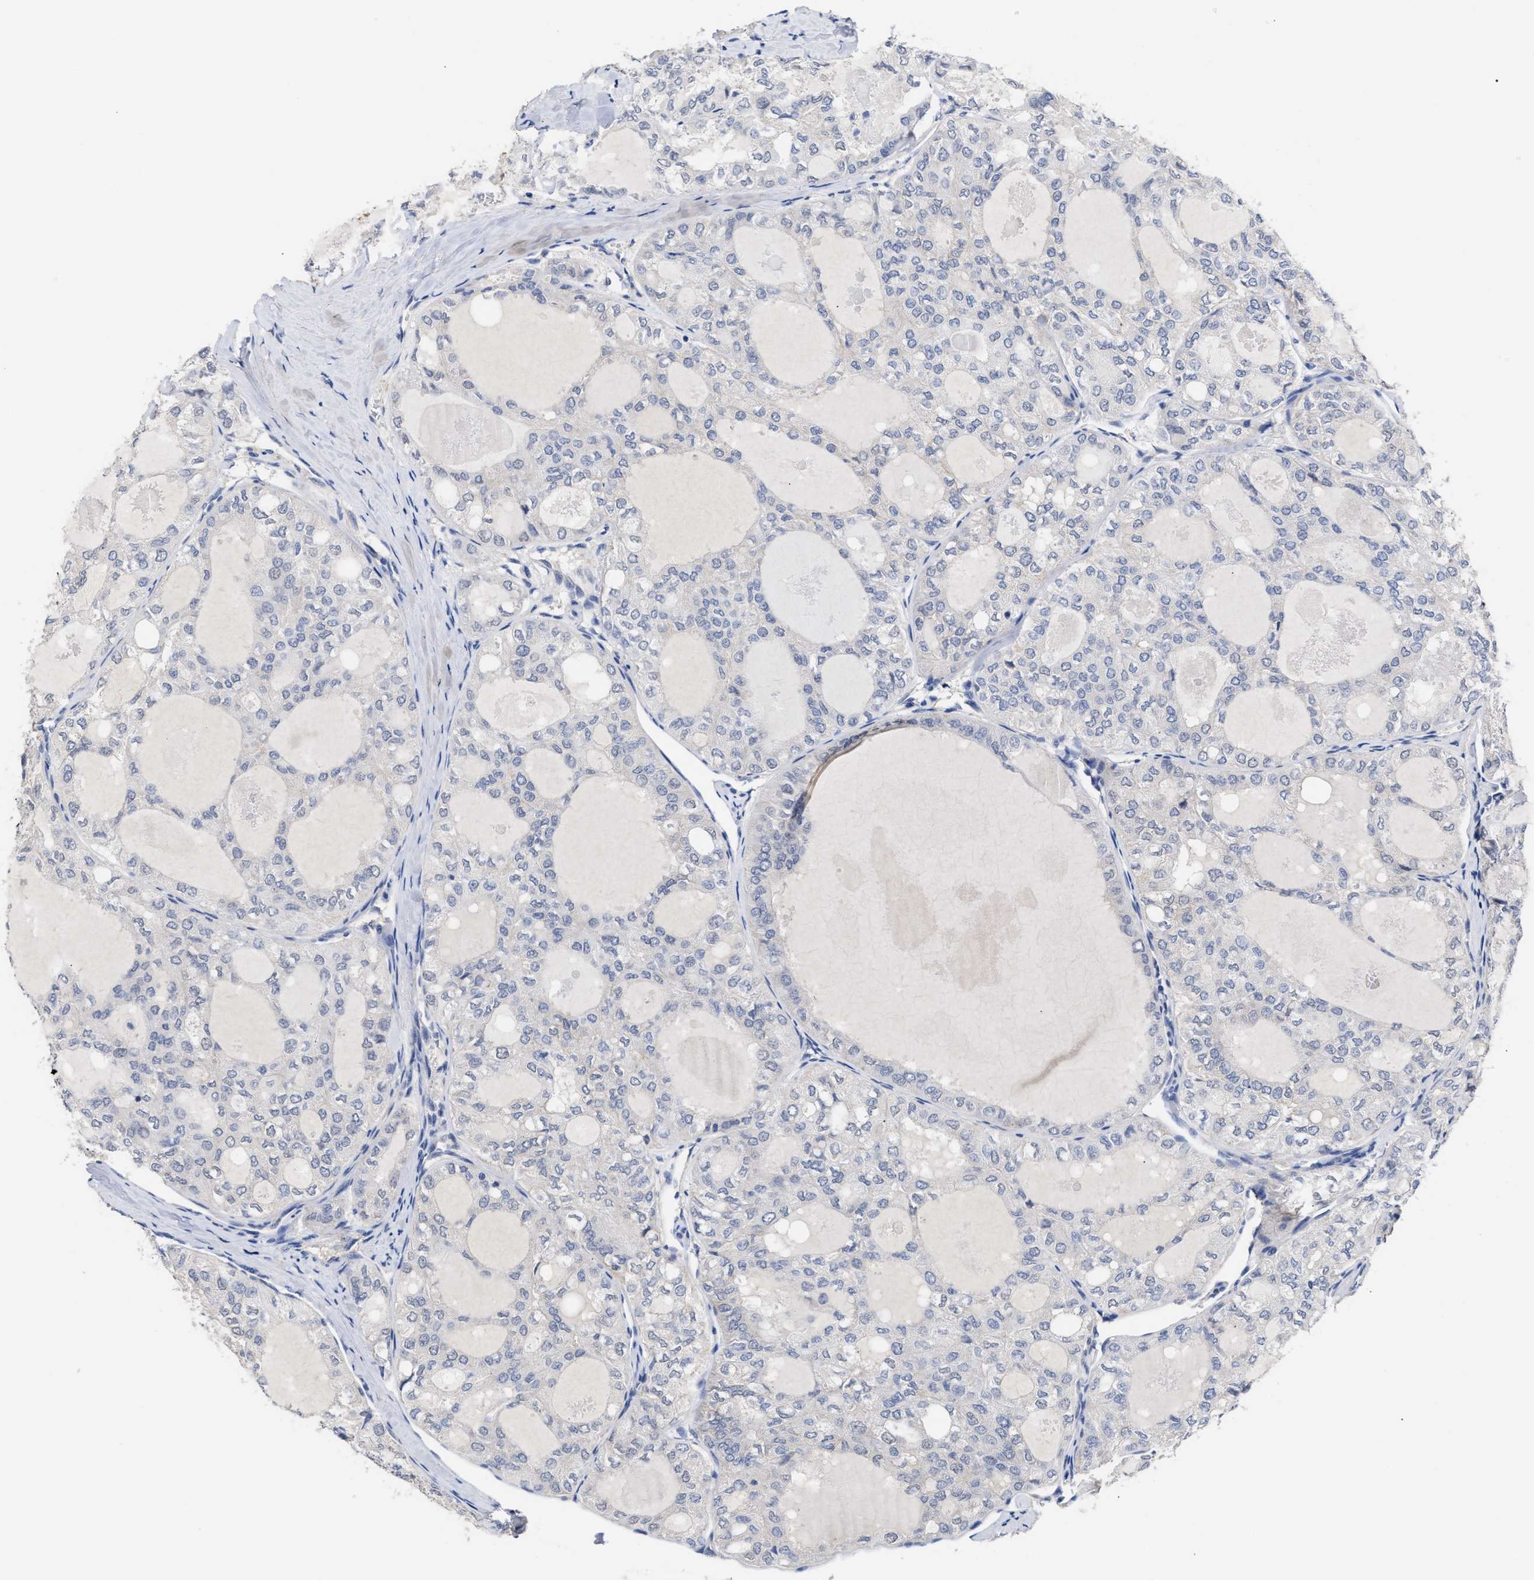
{"staining": {"intensity": "negative", "quantity": "none", "location": "none"}, "tissue": "thyroid cancer", "cell_type": "Tumor cells", "image_type": "cancer", "snomed": [{"axis": "morphology", "description": "Follicular adenoma carcinoma, NOS"}, {"axis": "topography", "description": "Thyroid gland"}], "caption": "Immunohistochemistry (IHC) histopathology image of neoplastic tissue: thyroid follicular adenoma carcinoma stained with DAB reveals no significant protein staining in tumor cells. (IHC, brightfield microscopy, high magnification).", "gene": "AHNAK2", "patient": {"sex": "male", "age": 75}}